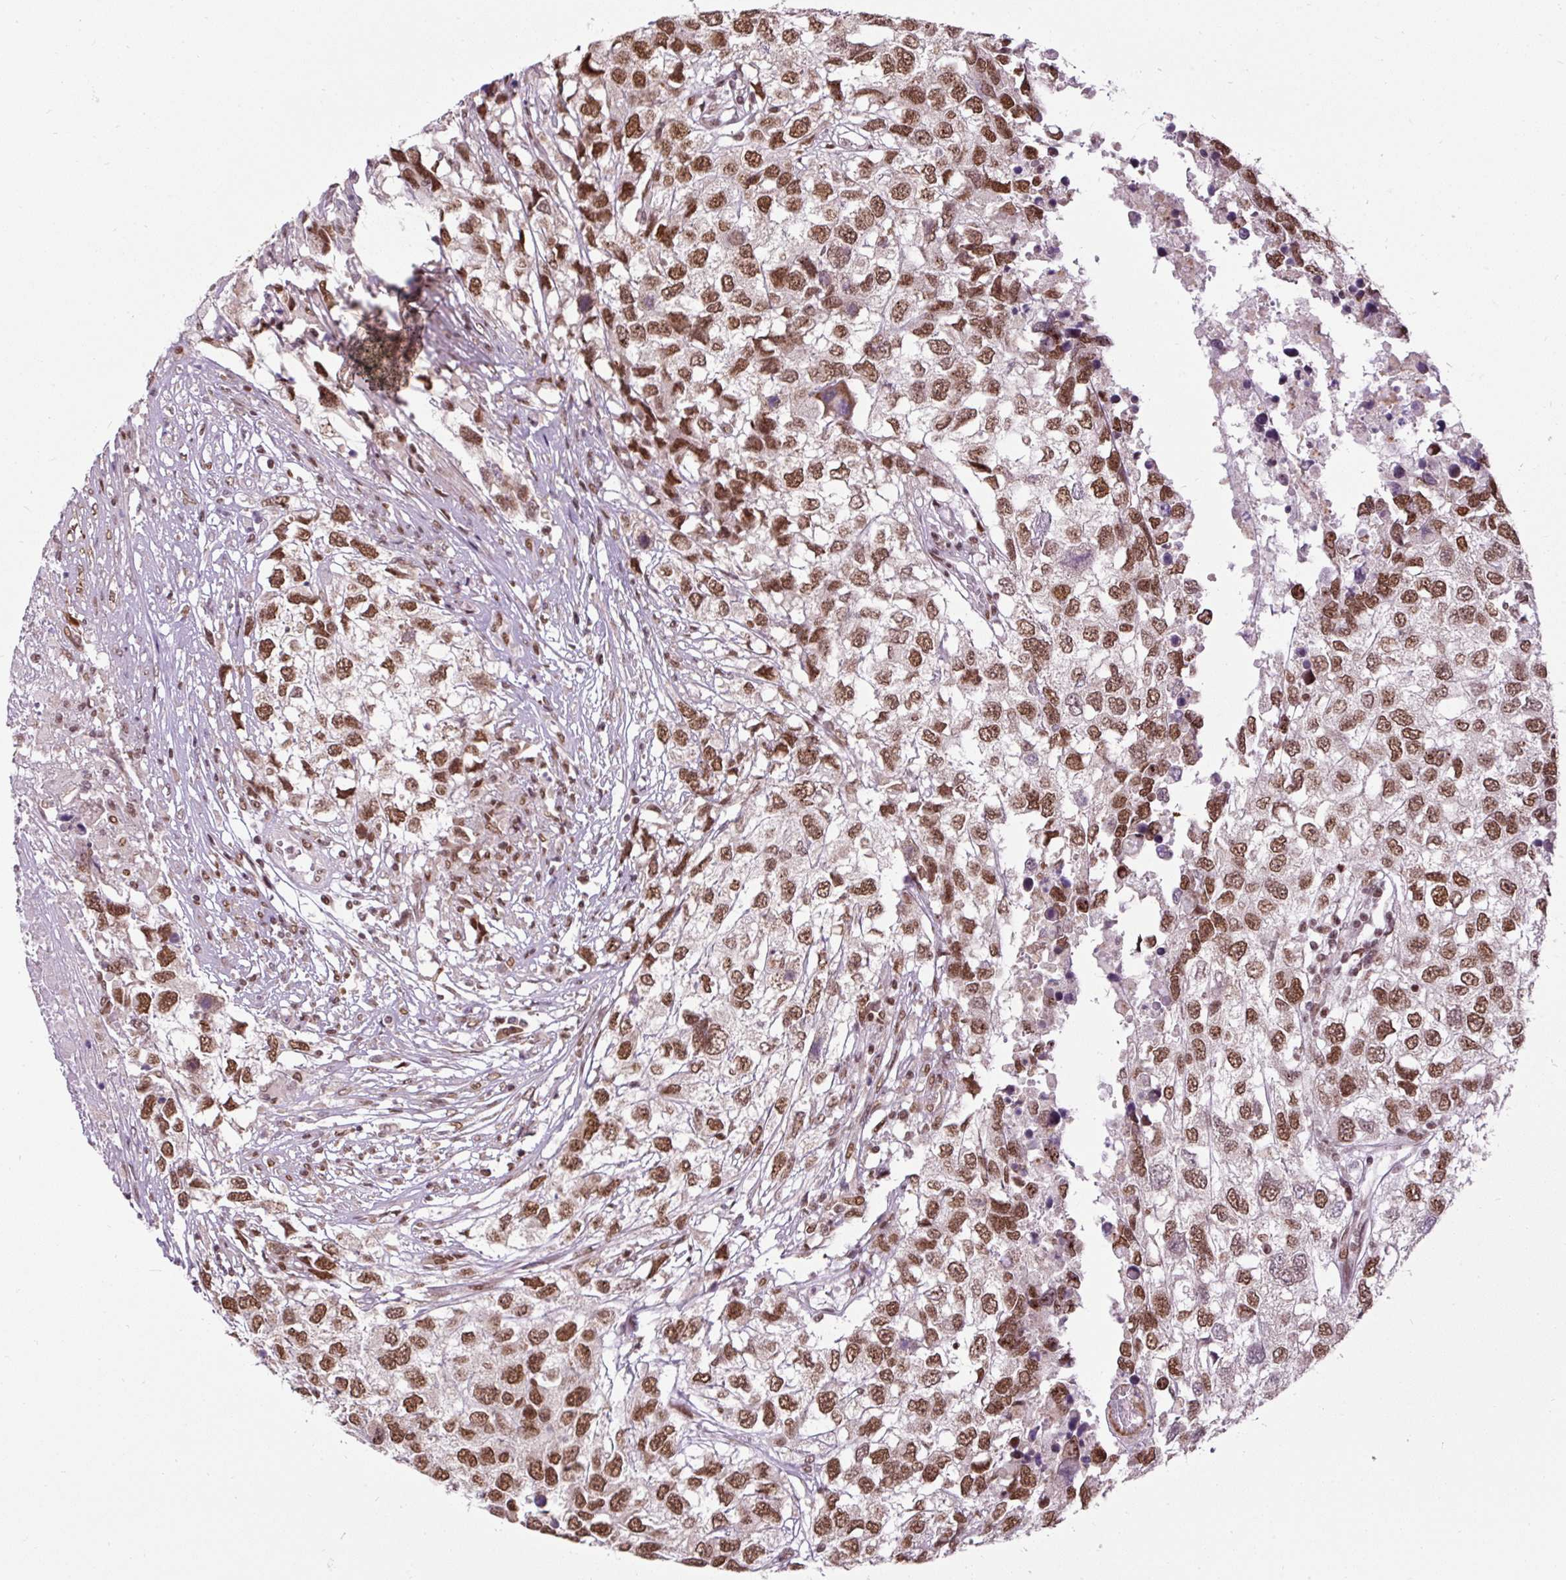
{"staining": {"intensity": "moderate", "quantity": ">75%", "location": "nuclear"}, "tissue": "testis cancer", "cell_type": "Tumor cells", "image_type": "cancer", "snomed": [{"axis": "morphology", "description": "Carcinoma, Embryonal, NOS"}, {"axis": "topography", "description": "Testis"}], "caption": "A histopathology image of testis cancer stained for a protein exhibits moderate nuclear brown staining in tumor cells.", "gene": "ZNF672", "patient": {"sex": "male", "age": 83}}